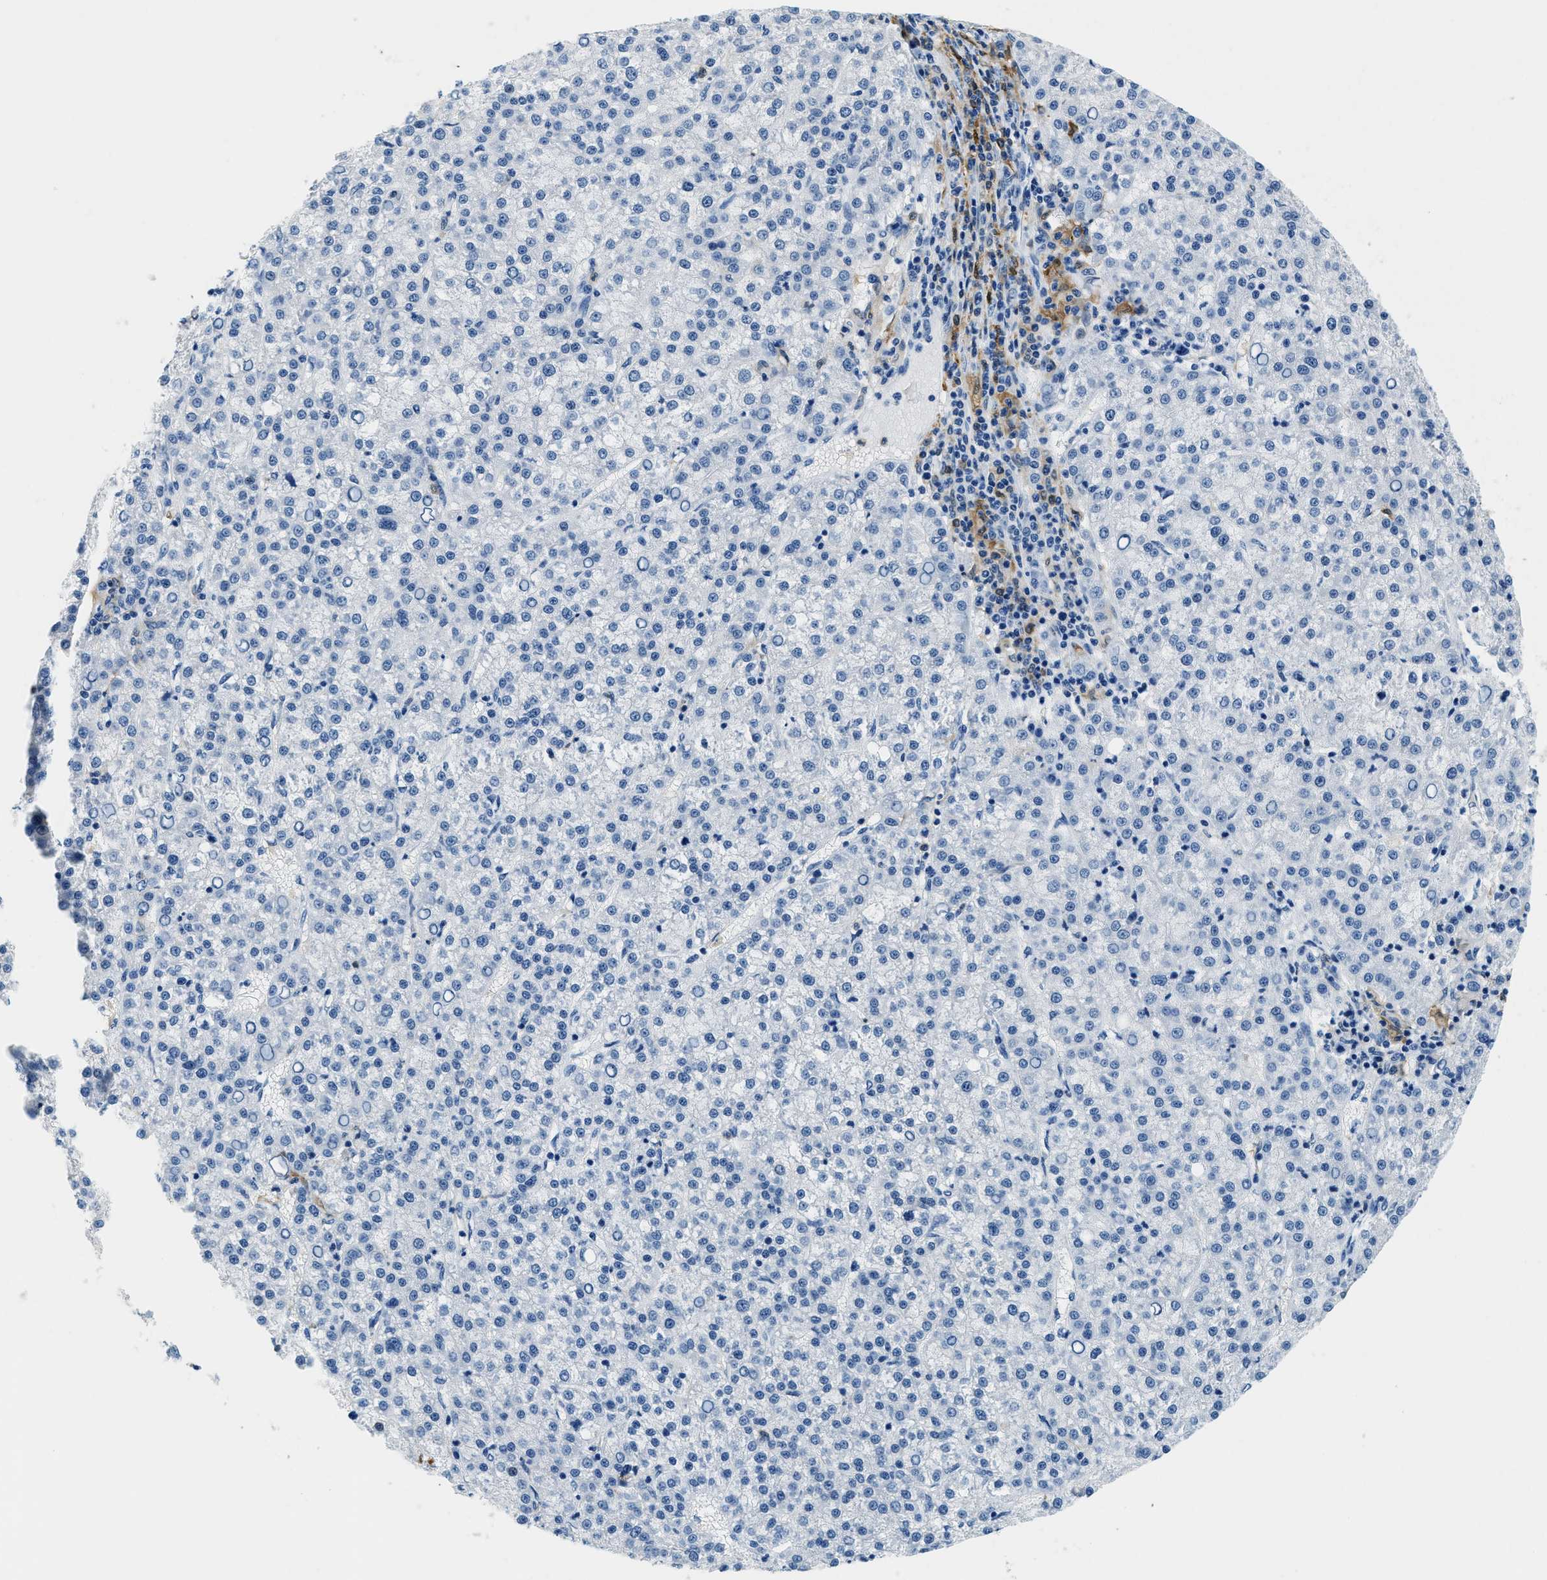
{"staining": {"intensity": "negative", "quantity": "none", "location": "none"}, "tissue": "liver cancer", "cell_type": "Tumor cells", "image_type": "cancer", "snomed": [{"axis": "morphology", "description": "Carcinoma, Hepatocellular, NOS"}, {"axis": "topography", "description": "Liver"}], "caption": "A micrograph of human liver hepatocellular carcinoma is negative for staining in tumor cells.", "gene": "CAPG", "patient": {"sex": "female", "age": 58}}